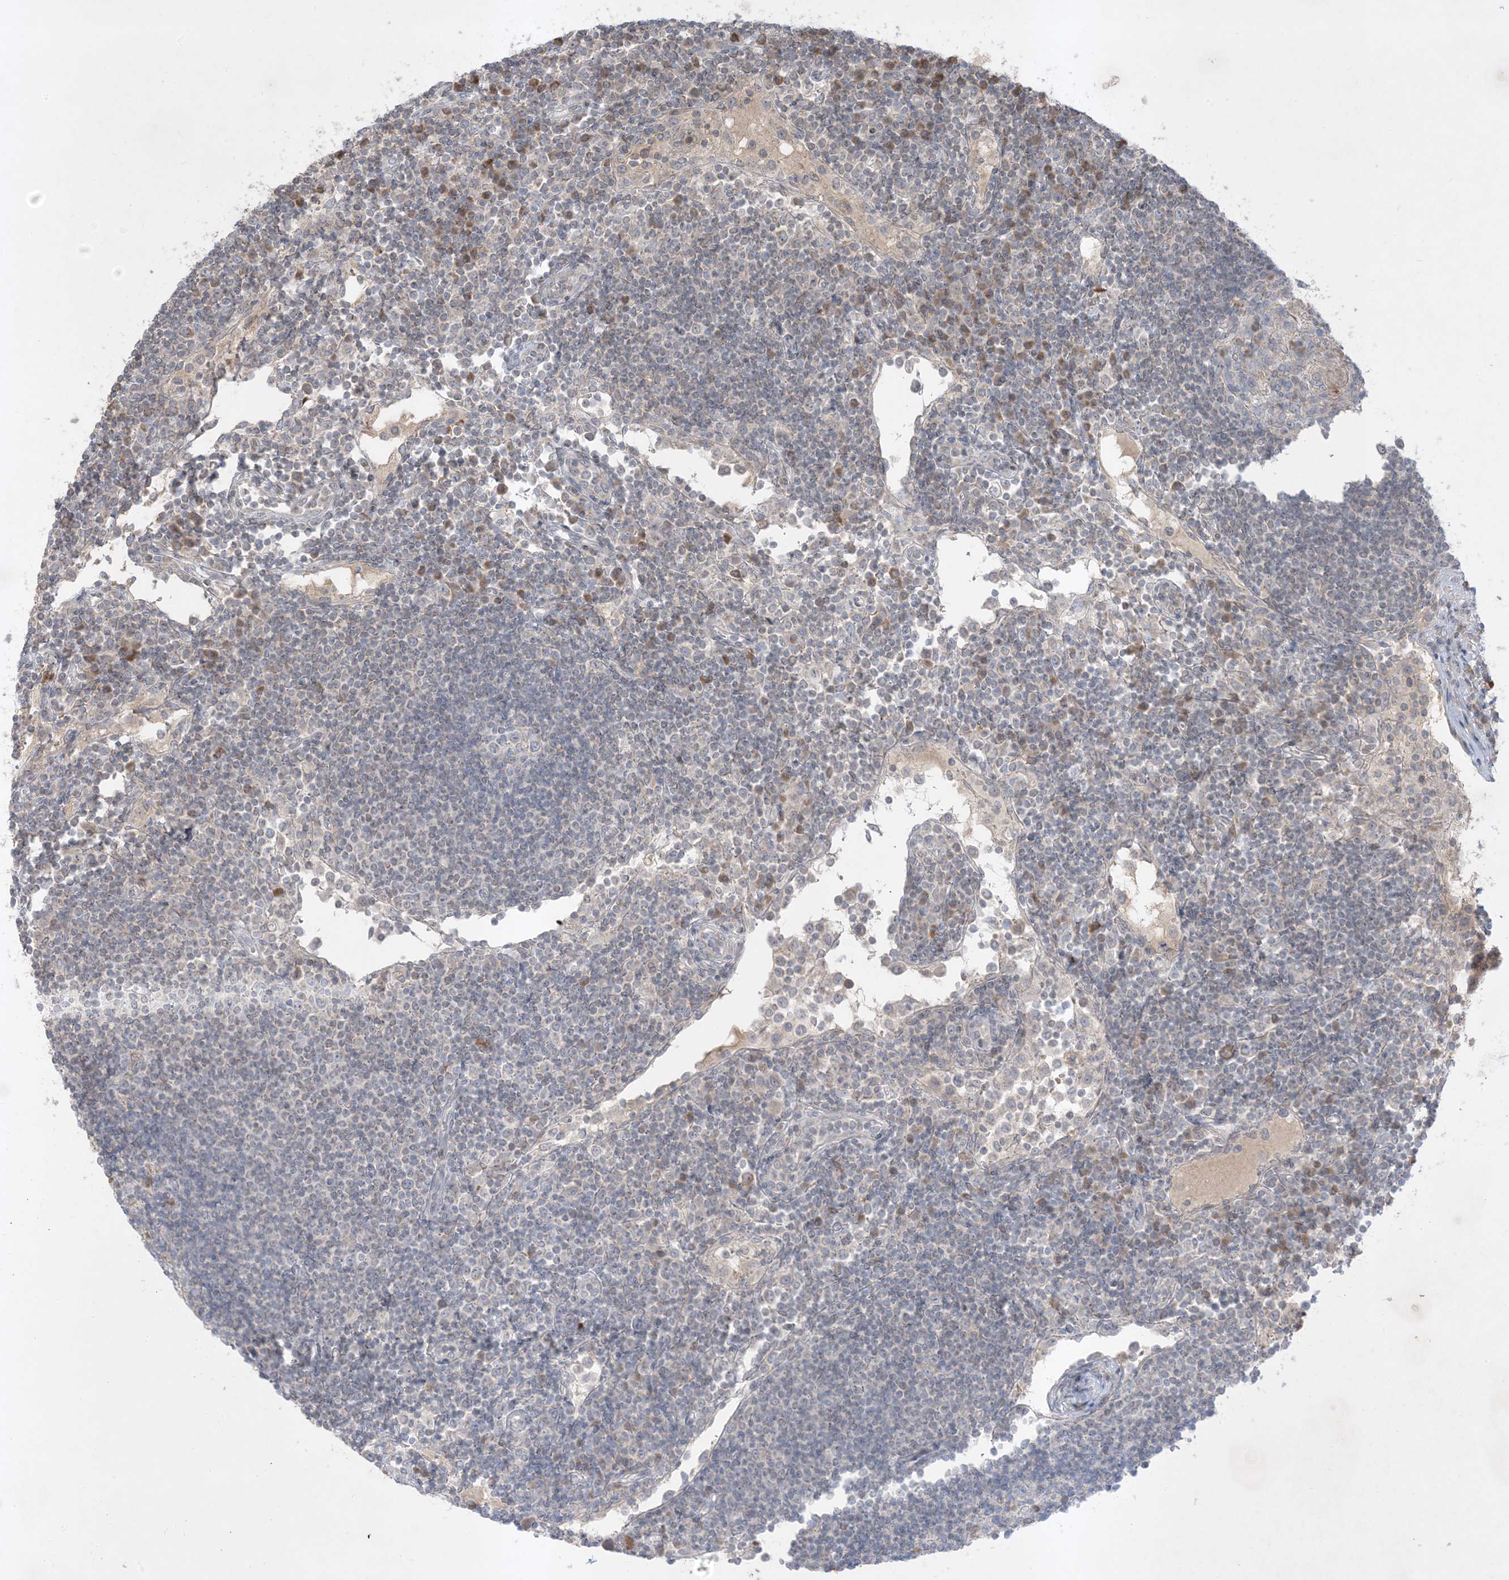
{"staining": {"intensity": "negative", "quantity": "none", "location": "none"}, "tissue": "lymph node", "cell_type": "Germinal center cells", "image_type": "normal", "snomed": [{"axis": "morphology", "description": "Normal tissue, NOS"}, {"axis": "topography", "description": "Lymph node"}], "caption": "Germinal center cells show no significant staining in unremarkable lymph node. (Immunohistochemistry, brightfield microscopy, high magnification).", "gene": "FNDC1", "patient": {"sex": "female", "age": 53}}